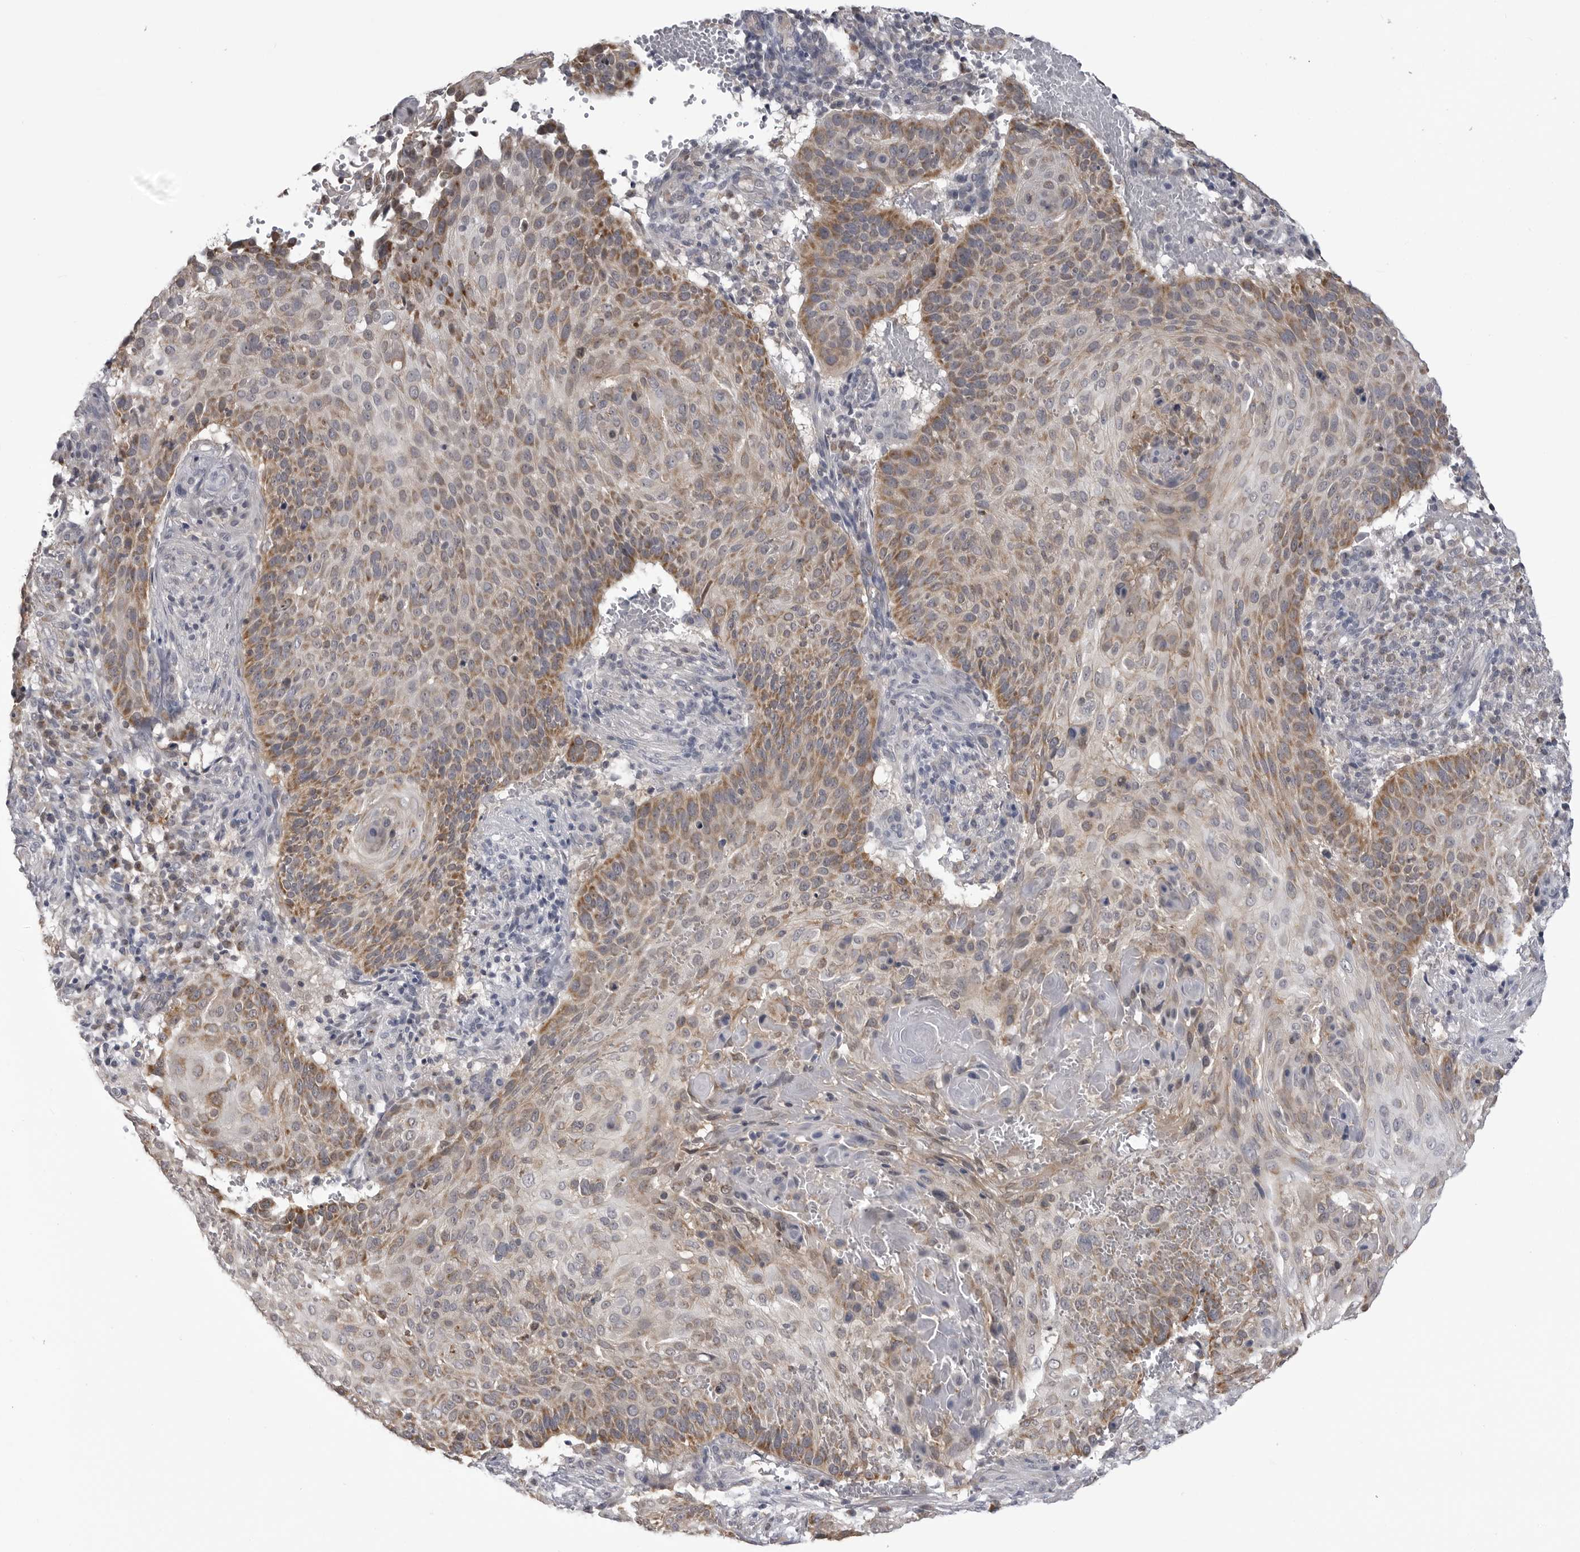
{"staining": {"intensity": "moderate", "quantity": "25%-75%", "location": "cytoplasmic/membranous"}, "tissue": "cervical cancer", "cell_type": "Tumor cells", "image_type": "cancer", "snomed": [{"axis": "morphology", "description": "Squamous cell carcinoma, NOS"}, {"axis": "topography", "description": "Cervix"}], "caption": "The histopathology image reveals a brown stain indicating the presence of a protein in the cytoplasmic/membranous of tumor cells in squamous cell carcinoma (cervical).", "gene": "FH", "patient": {"sex": "female", "age": 74}}